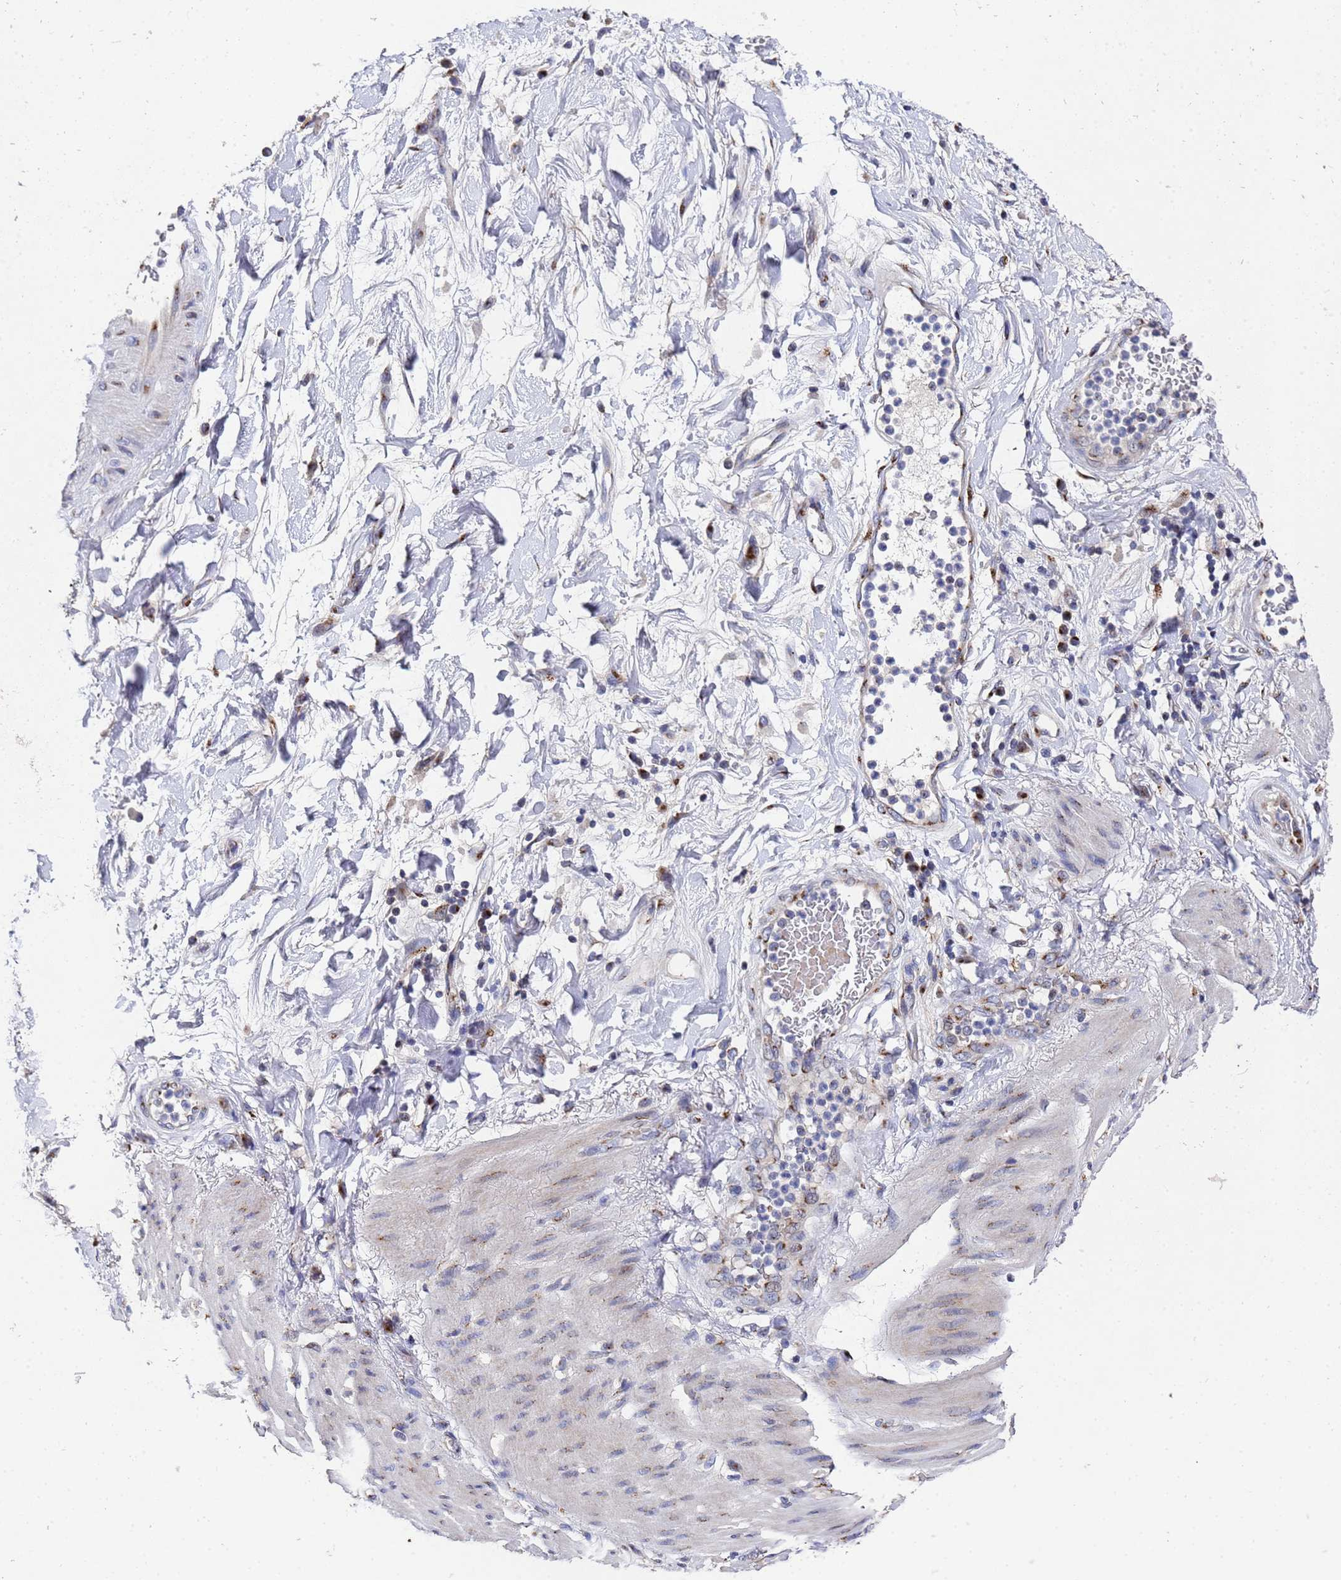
{"staining": {"intensity": "moderate", "quantity": ">75%", "location": "cytoplasmic/membranous"}, "tissue": "stomach cancer", "cell_type": "Tumor cells", "image_type": "cancer", "snomed": [{"axis": "morphology", "description": "Adenocarcinoma, NOS"}, {"axis": "topography", "description": "Stomach"}], "caption": "High-power microscopy captured an immunohistochemistry micrograph of stomach adenocarcinoma, revealing moderate cytoplasmic/membranous positivity in approximately >75% of tumor cells. The staining was performed using DAB to visualize the protein expression in brown, while the nuclei were stained in blue with hematoxylin (Magnification: 20x).", "gene": "NSUN6", "patient": {"sex": "female", "age": 73}}